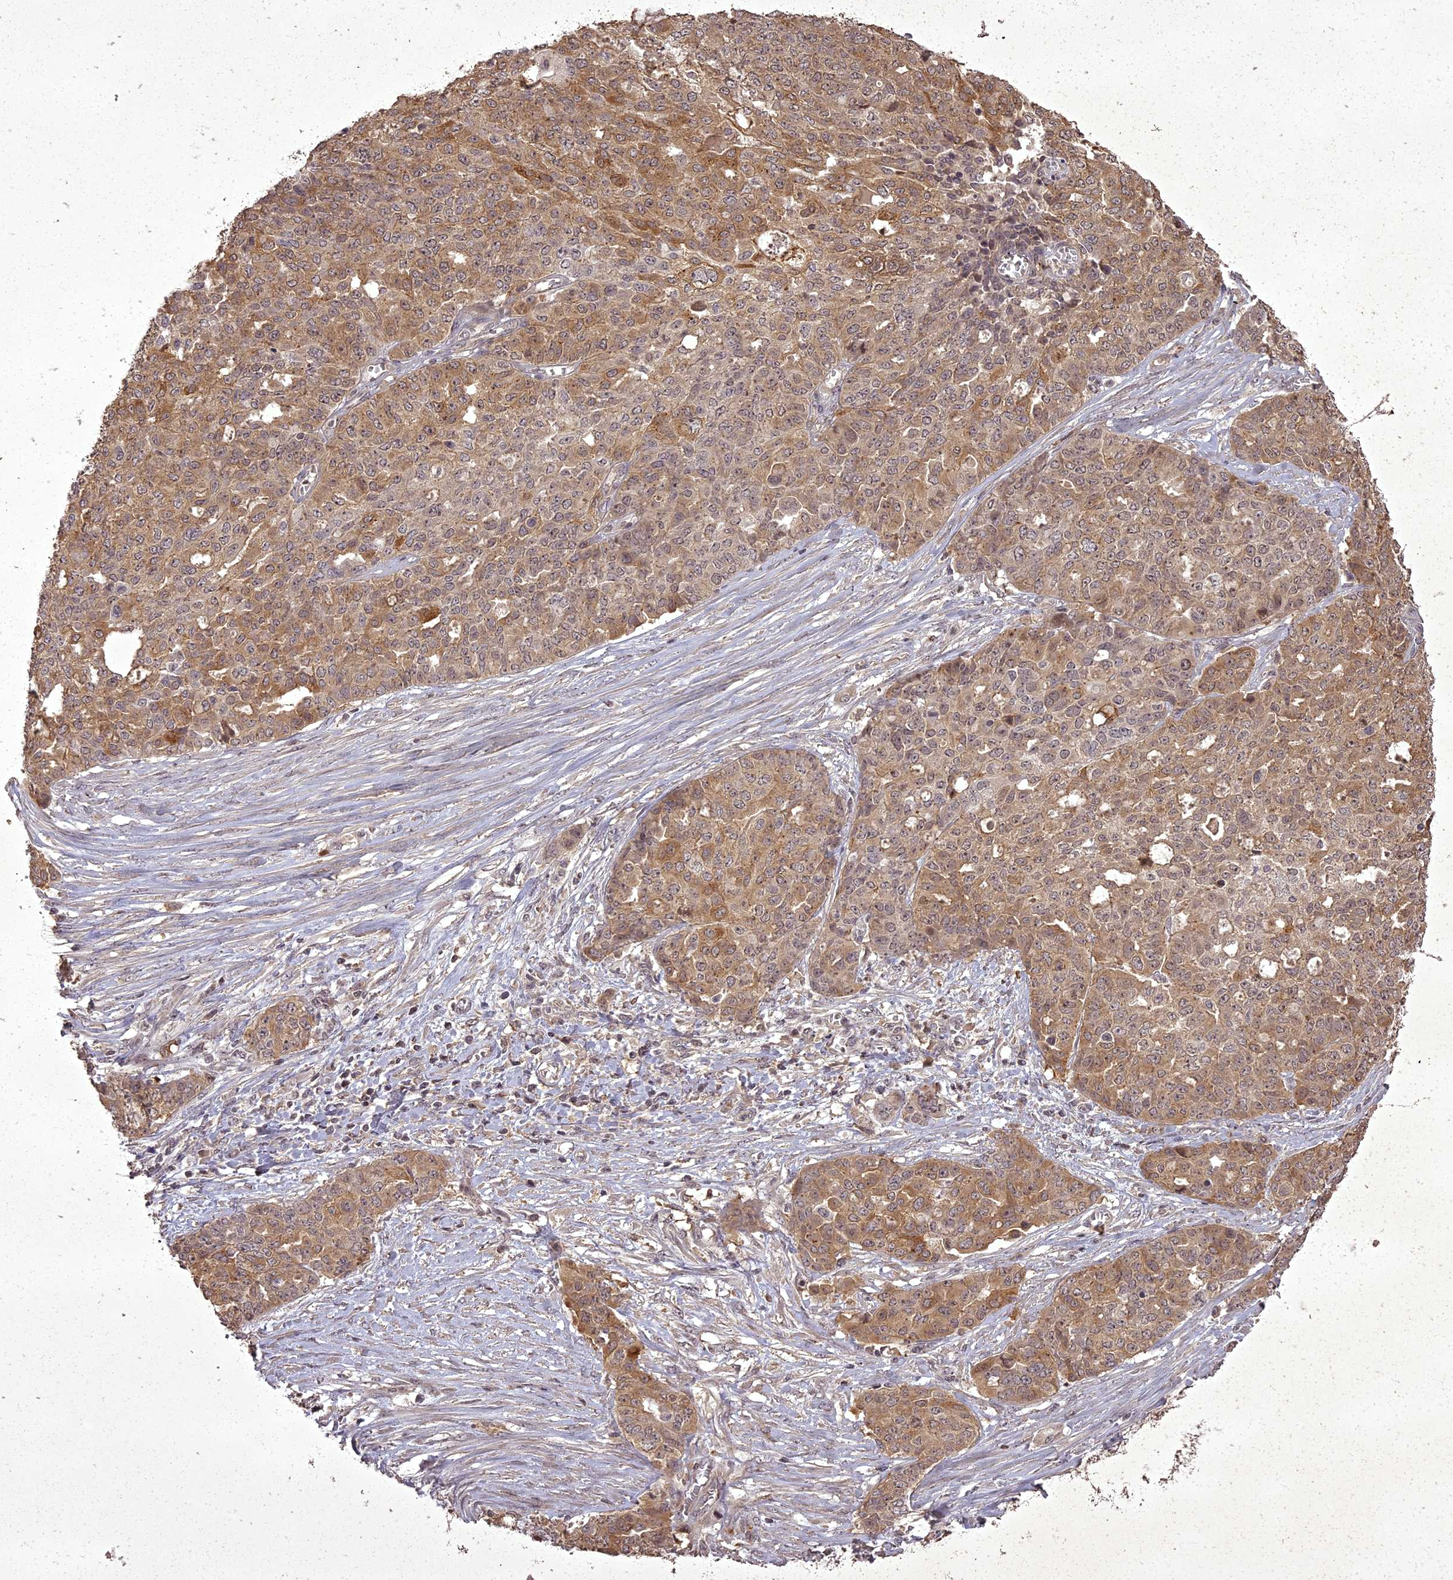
{"staining": {"intensity": "moderate", "quantity": ">75%", "location": "cytoplasmic/membranous"}, "tissue": "ovarian cancer", "cell_type": "Tumor cells", "image_type": "cancer", "snomed": [{"axis": "morphology", "description": "Cystadenocarcinoma, serous, NOS"}, {"axis": "topography", "description": "Soft tissue"}, {"axis": "topography", "description": "Ovary"}], "caption": "The micrograph displays staining of ovarian cancer, revealing moderate cytoplasmic/membranous protein positivity (brown color) within tumor cells.", "gene": "ING5", "patient": {"sex": "female", "age": 57}}